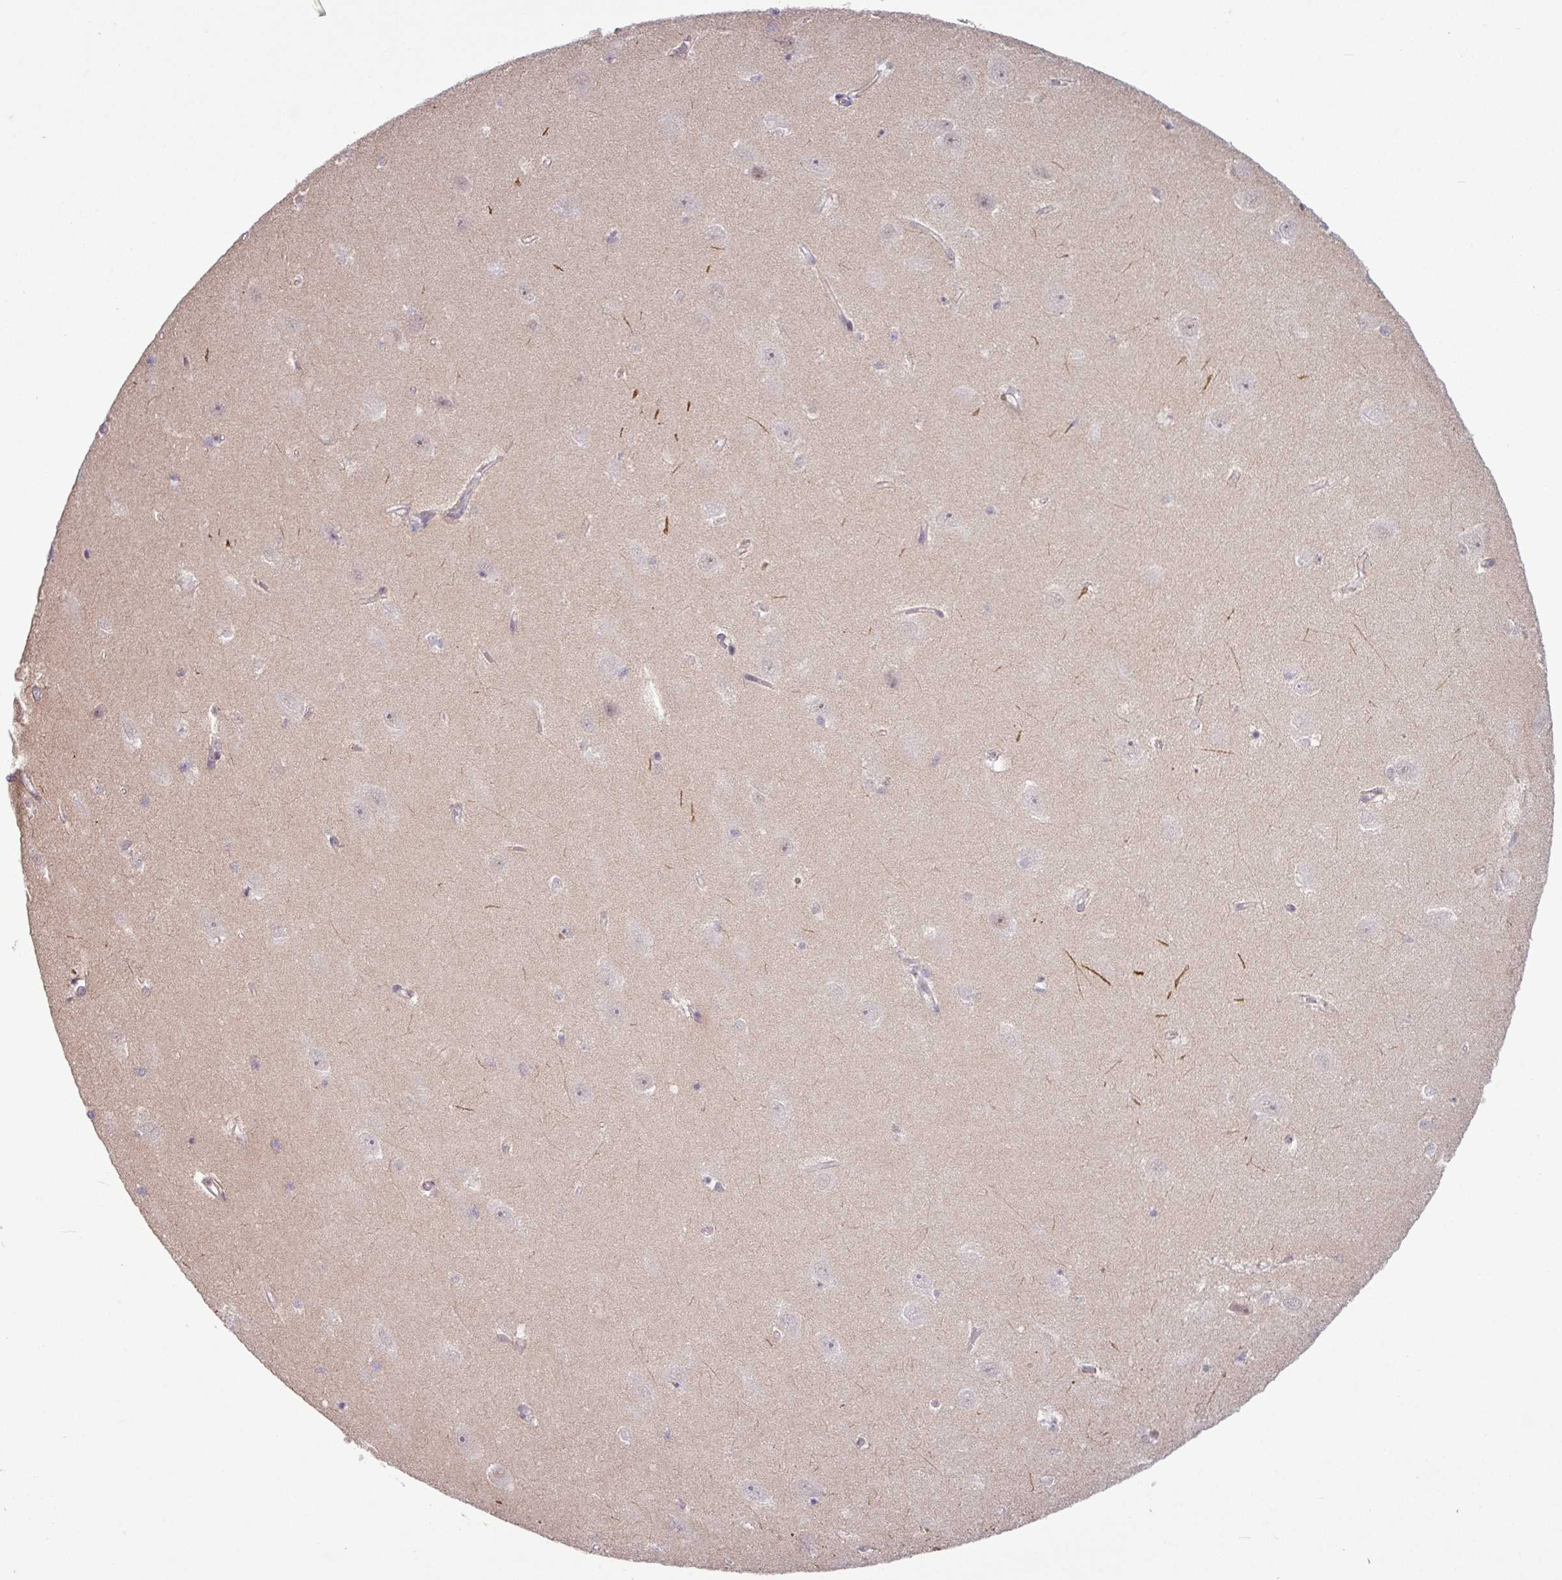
{"staining": {"intensity": "negative", "quantity": "none", "location": "none"}, "tissue": "hippocampus", "cell_type": "Glial cells", "image_type": "normal", "snomed": [{"axis": "morphology", "description": "Normal tissue, NOS"}, {"axis": "topography", "description": "Hippocampus"}], "caption": "The photomicrograph reveals no significant positivity in glial cells of hippocampus.", "gene": "NOTCH2", "patient": {"sex": "female", "age": 64}}